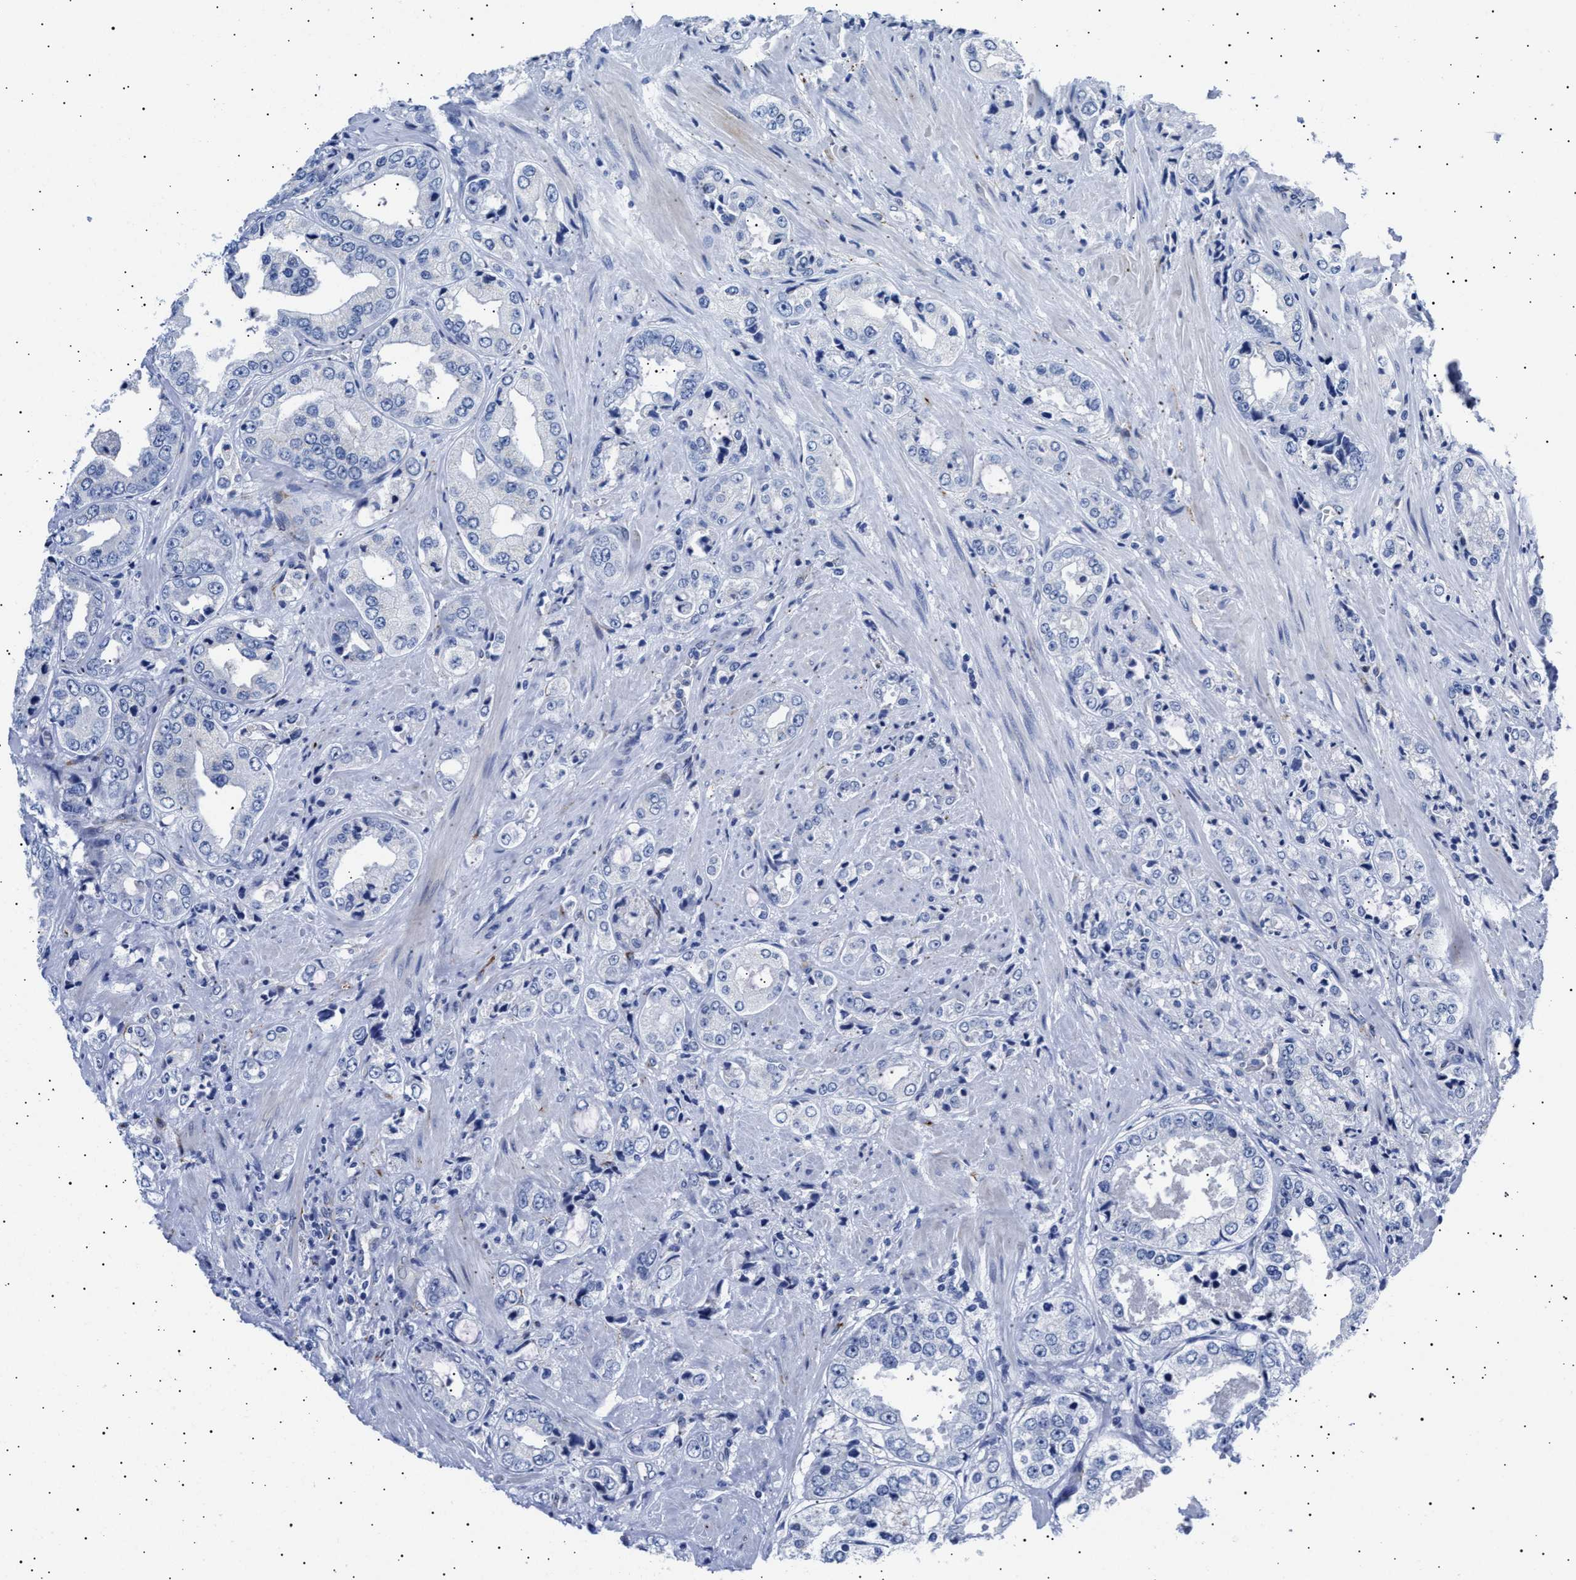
{"staining": {"intensity": "negative", "quantity": "none", "location": "none"}, "tissue": "prostate cancer", "cell_type": "Tumor cells", "image_type": "cancer", "snomed": [{"axis": "morphology", "description": "Adenocarcinoma, High grade"}, {"axis": "topography", "description": "Prostate"}], "caption": "Immunohistochemistry (IHC) micrograph of neoplastic tissue: human adenocarcinoma (high-grade) (prostate) stained with DAB (3,3'-diaminobenzidine) shows no significant protein positivity in tumor cells. (IHC, brightfield microscopy, high magnification).", "gene": "HEMGN", "patient": {"sex": "male", "age": 61}}